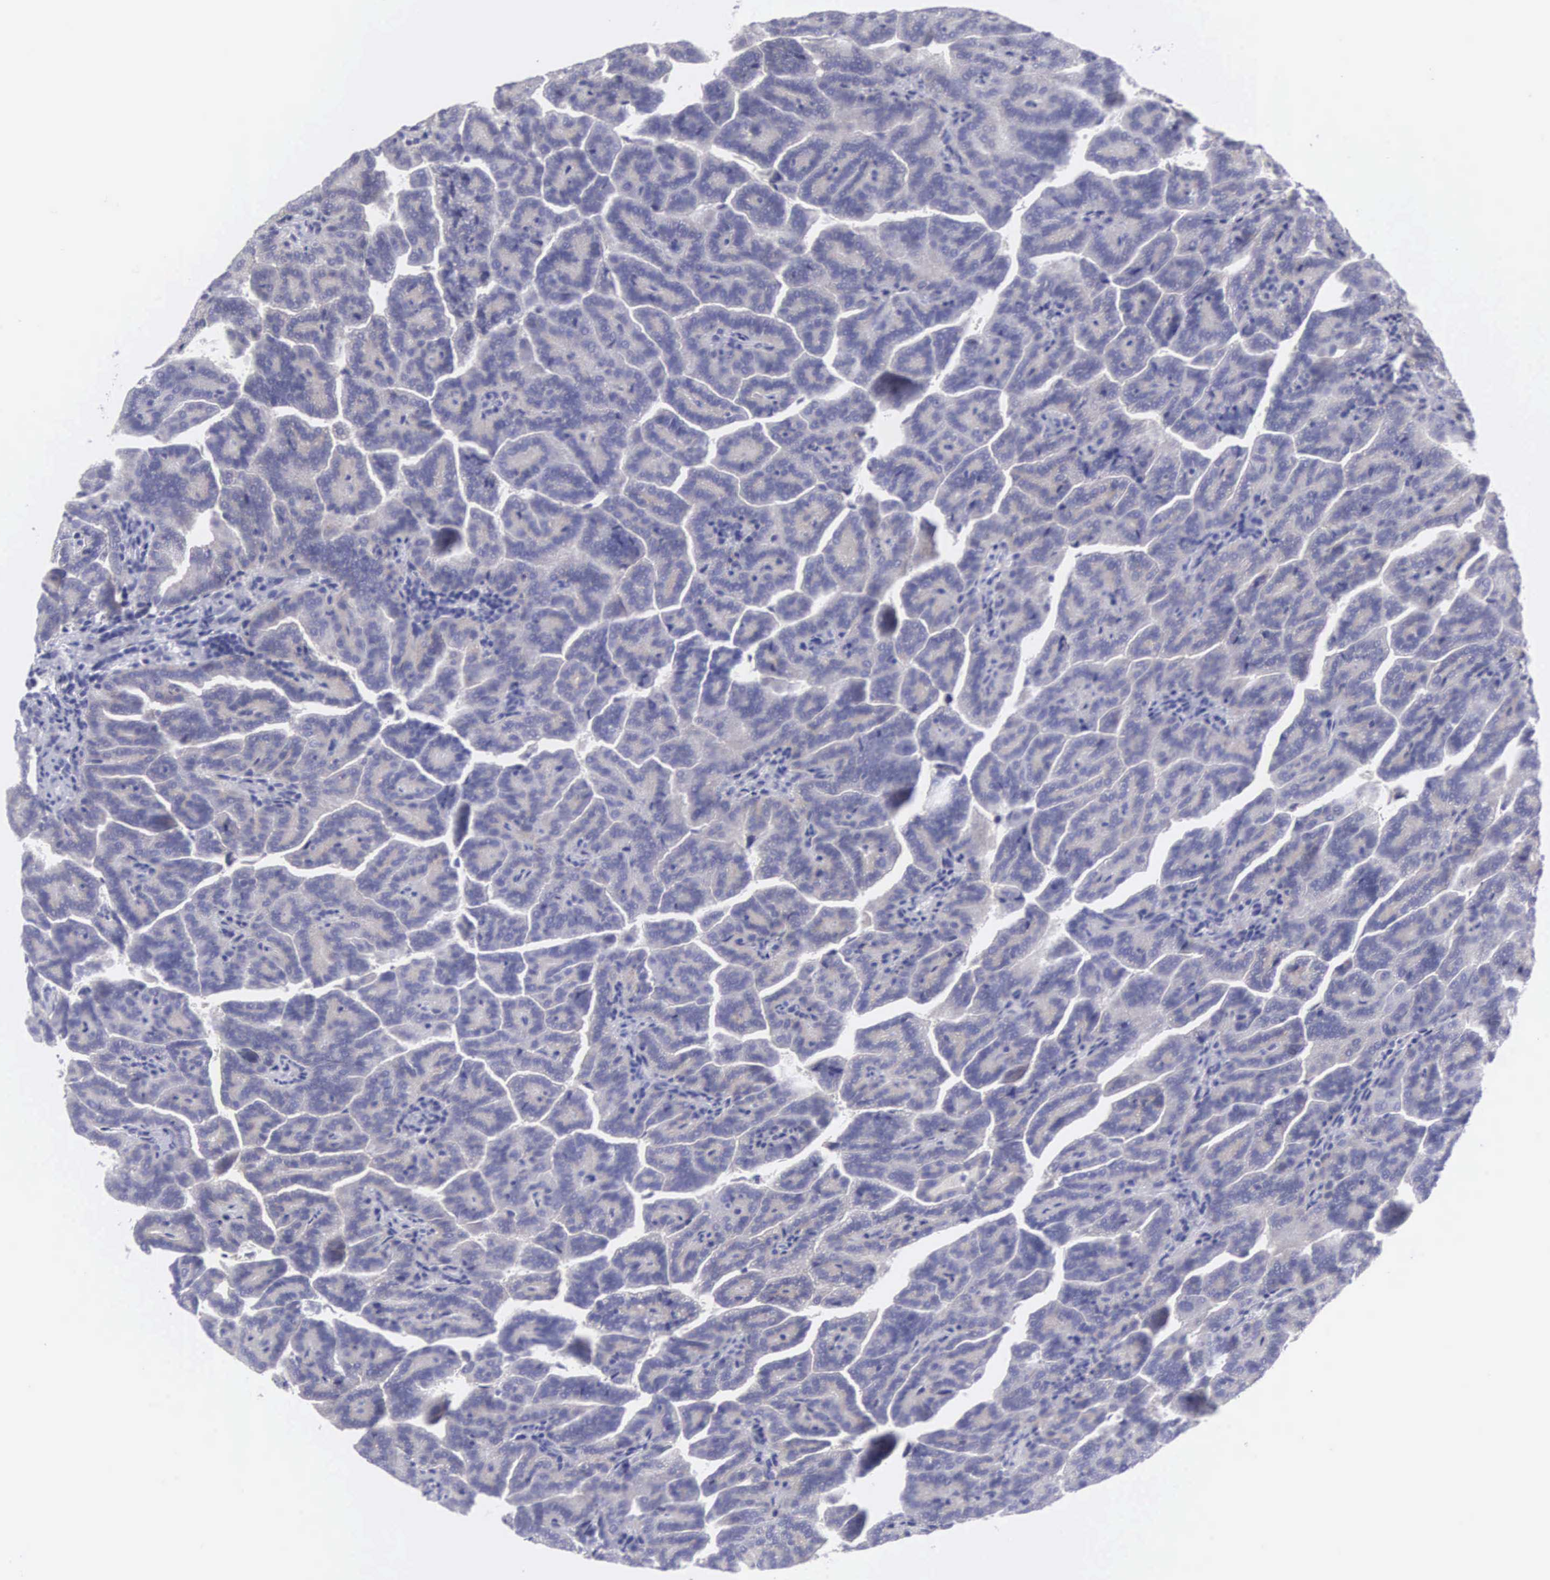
{"staining": {"intensity": "negative", "quantity": "none", "location": "none"}, "tissue": "renal cancer", "cell_type": "Tumor cells", "image_type": "cancer", "snomed": [{"axis": "morphology", "description": "Adenocarcinoma, NOS"}, {"axis": "topography", "description": "Kidney"}], "caption": "Adenocarcinoma (renal) was stained to show a protein in brown. There is no significant positivity in tumor cells.", "gene": "SLITRK4", "patient": {"sex": "male", "age": 61}}